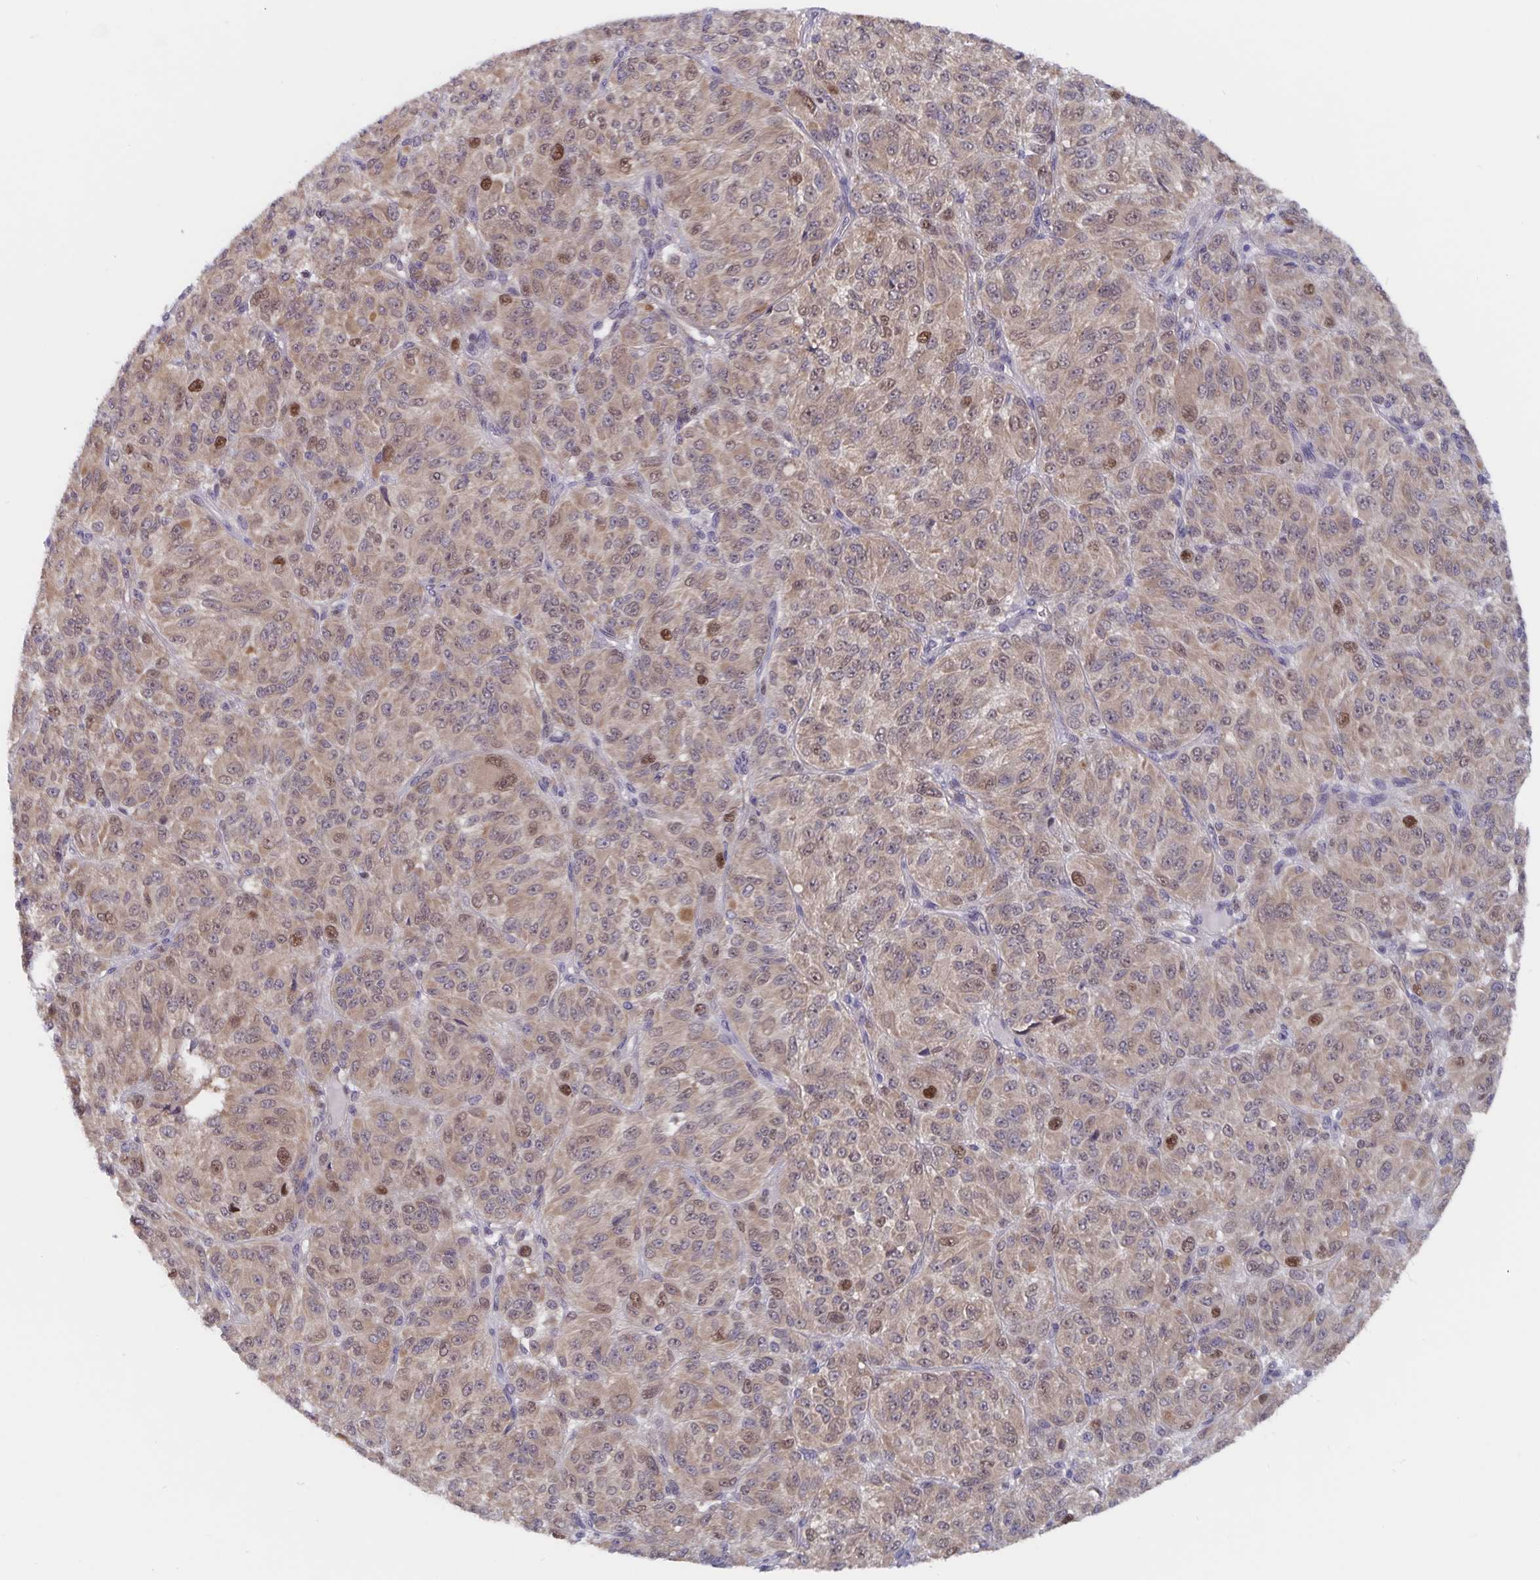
{"staining": {"intensity": "weak", "quantity": ">75%", "location": "cytoplasmic/membranous,nuclear"}, "tissue": "melanoma", "cell_type": "Tumor cells", "image_type": "cancer", "snomed": [{"axis": "morphology", "description": "Malignant melanoma, Metastatic site"}, {"axis": "topography", "description": "Brain"}], "caption": "Malignant melanoma (metastatic site) stained for a protein (brown) demonstrates weak cytoplasmic/membranous and nuclear positive positivity in approximately >75% of tumor cells.", "gene": "BAG6", "patient": {"sex": "female", "age": 56}}